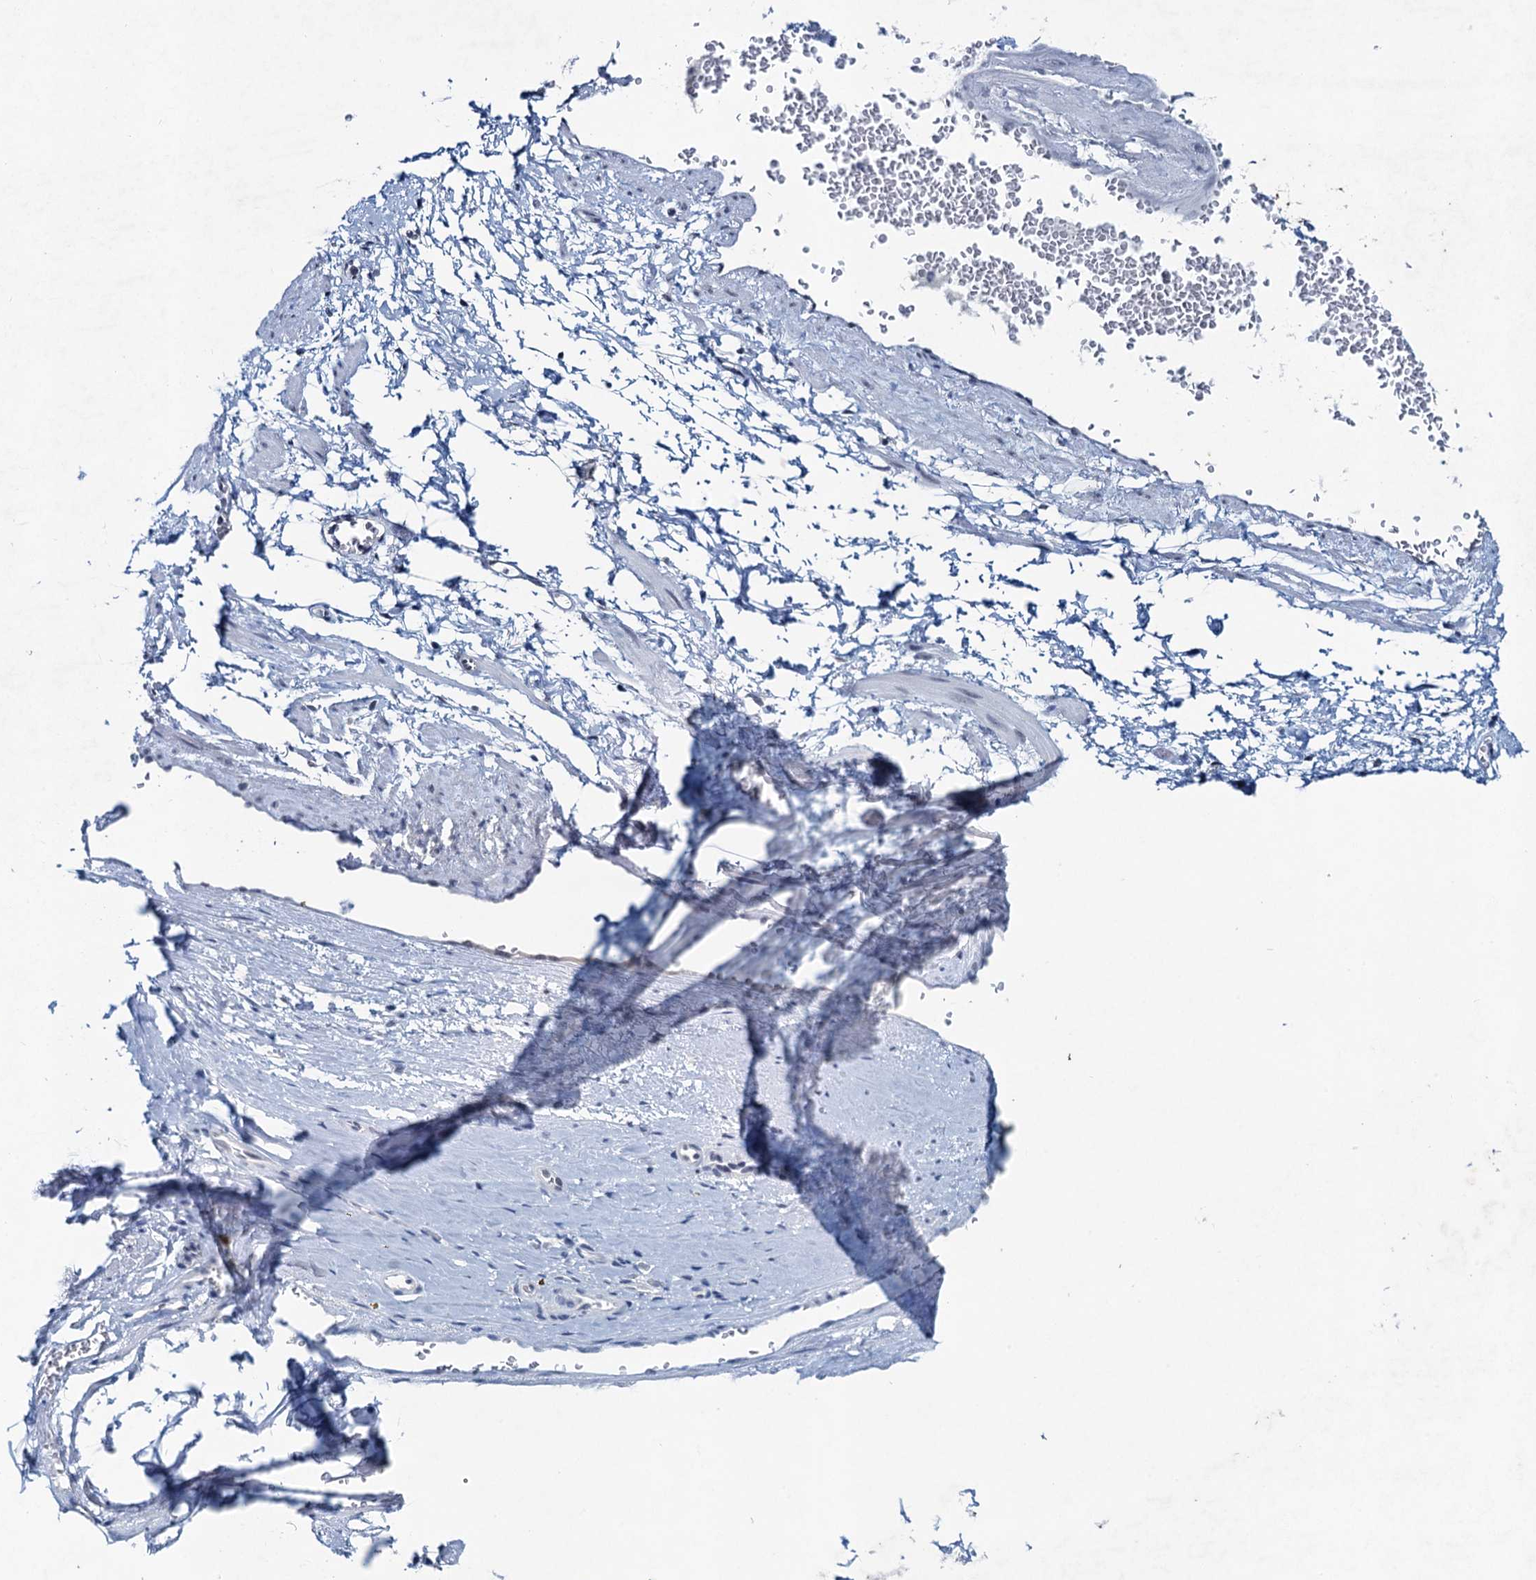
{"staining": {"intensity": "negative", "quantity": "none", "location": "none"}, "tissue": "adipose tissue", "cell_type": "Adipocytes", "image_type": "normal", "snomed": [{"axis": "morphology", "description": "Normal tissue, NOS"}, {"axis": "morphology", "description": "Adenocarcinoma, Low grade"}, {"axis": "topography", "description": "Prostate"}, {"axis": "topography", "description": "Peripheral nerve tissue"}], "caption": "Immunohistochemical staining of unremarkable human adipose tissue exhibits no significant staining in adipocytes.", "gene": "ENSG00000230707", "patient": {"sex": "male", "age": 63}}